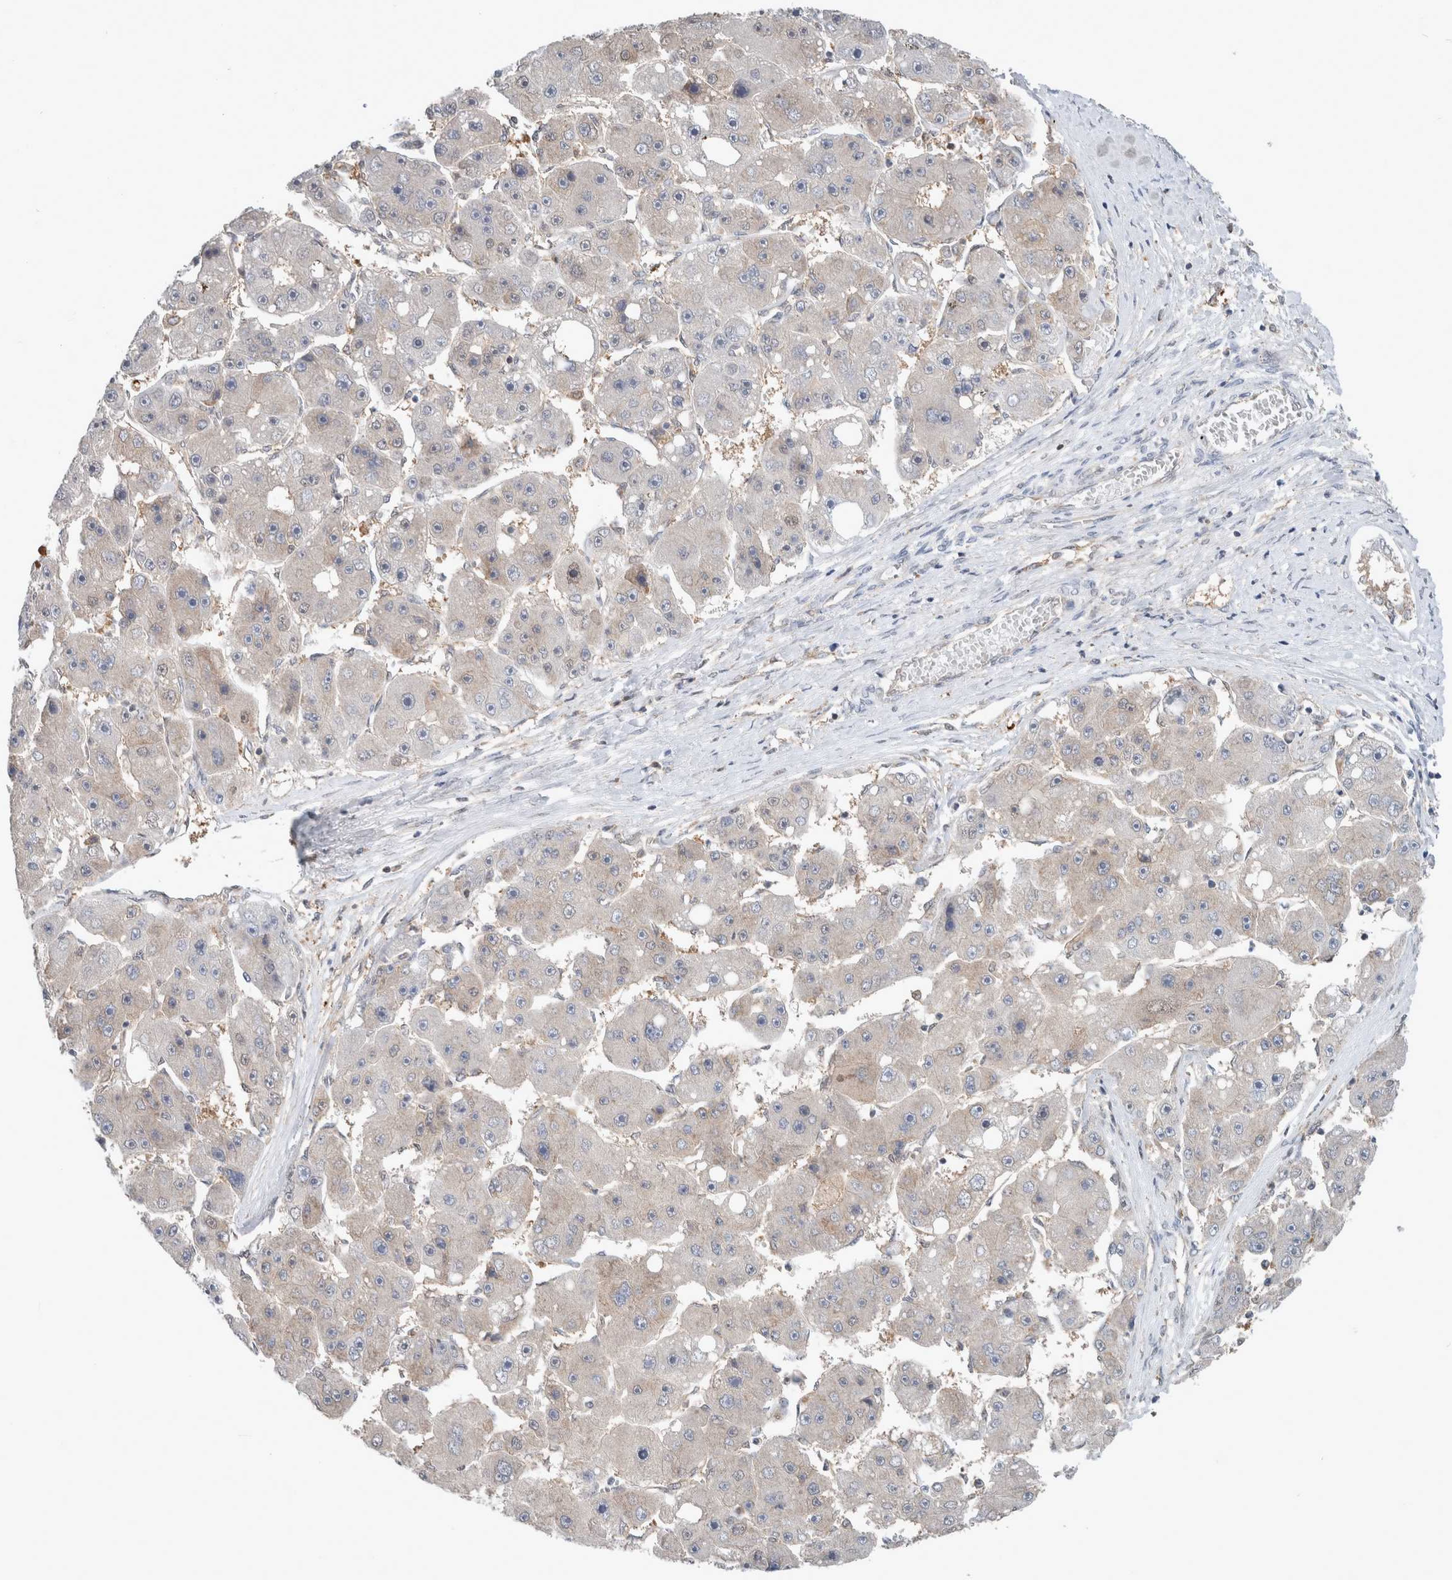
{"staining": {"intensity": "negative", "quantity": "none", "location": "none"}, "tissue": "liver cancer", "cell_type": "Tumor cells", "image_type": "cancer", "snomed": [{"axis": "morphology", "description": "Carcinoma, Hepatocellular, NOS"}, {"axis": "topography", "description": "Liver"}], "caption": "Human liver cancer stained for a protein using IHC demonstrates no positivity in tumor cells.", "gene": "XPNPEP1", "patient": {"sex": "female", "age": 61}}